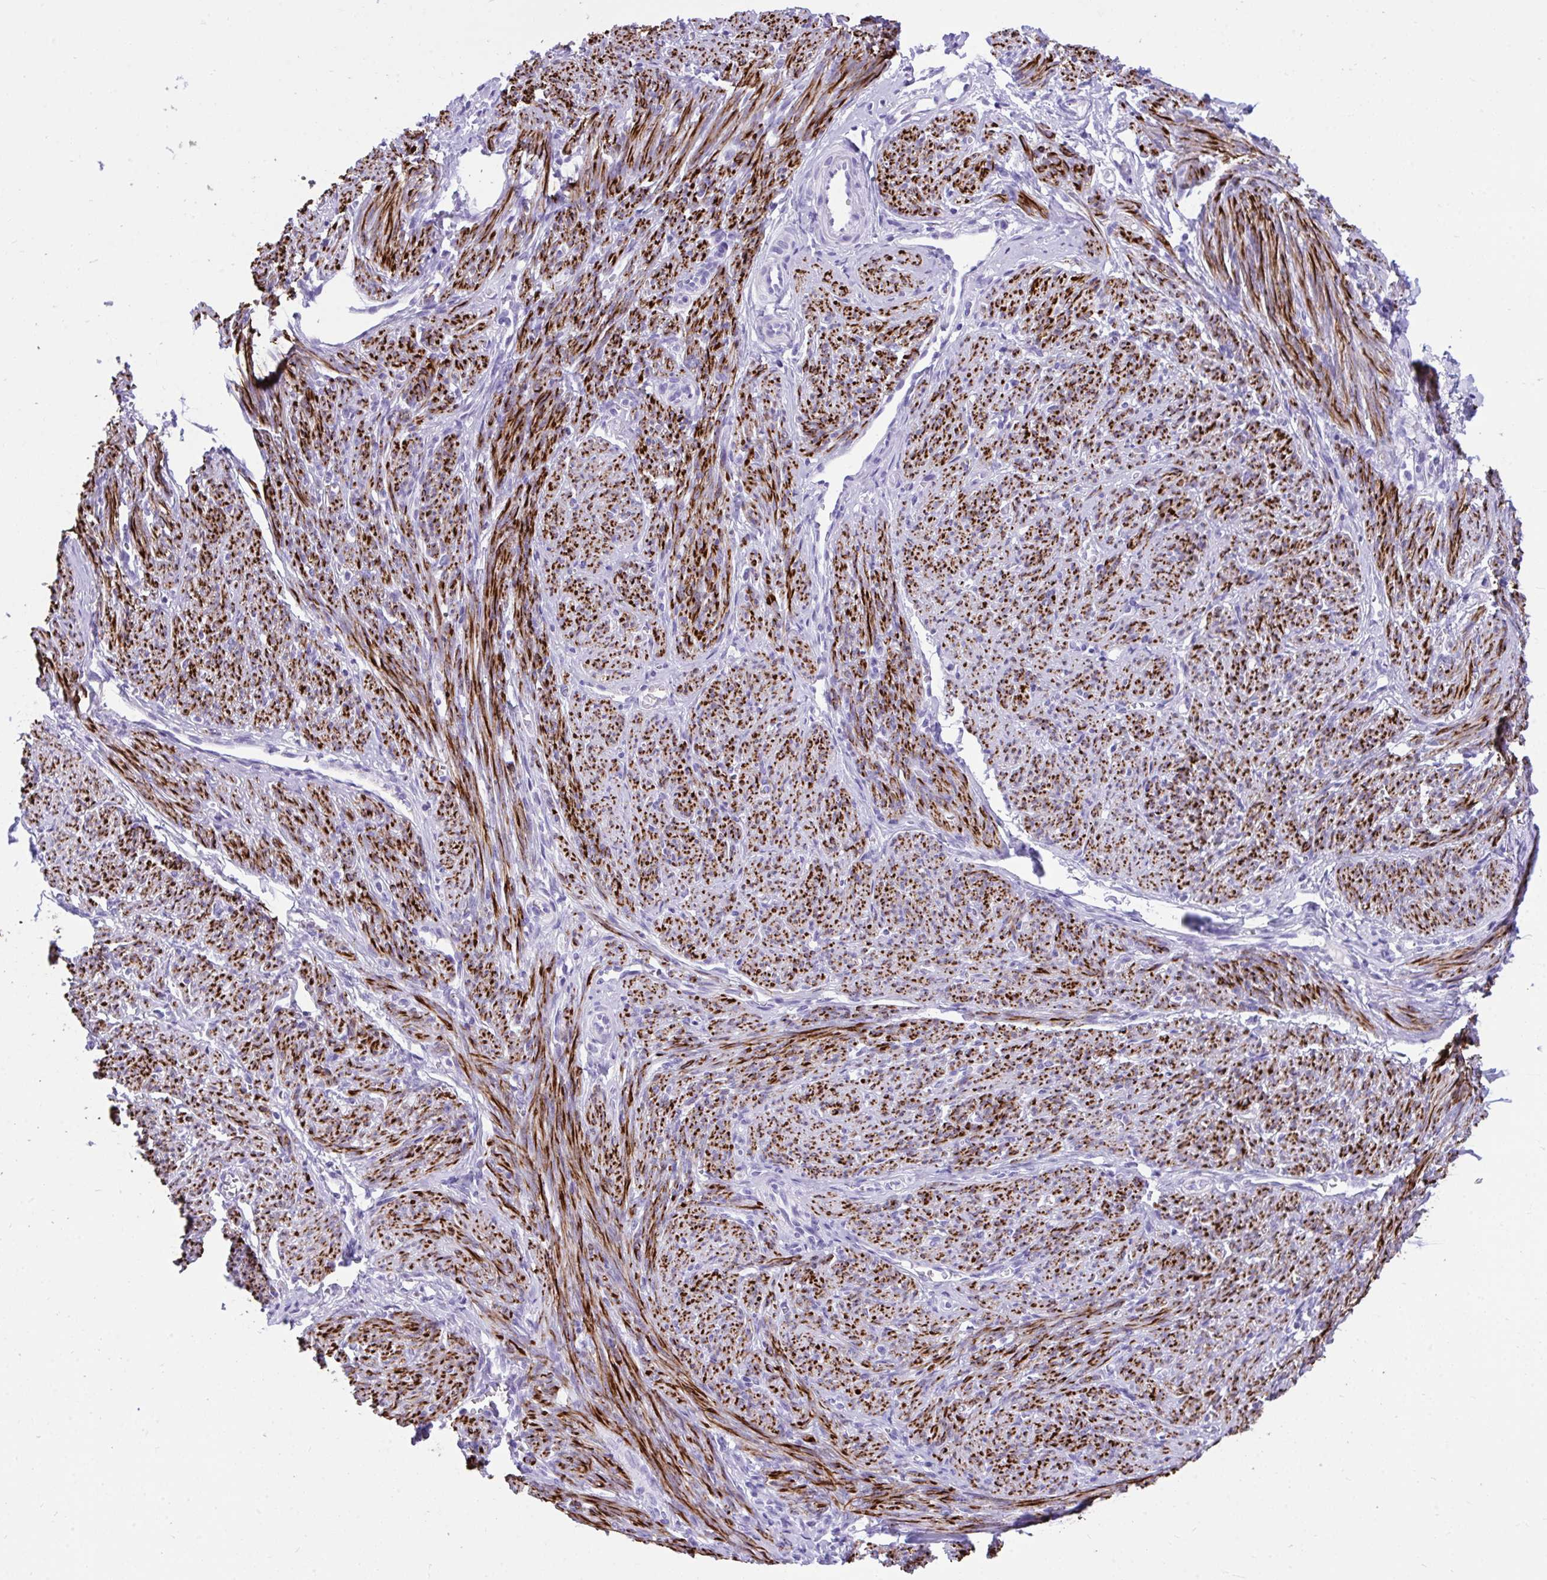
{"staining": {"intensity": "strong", "quantity": ">75%", "location": "cytoplasmic/membranous"}, "tissue": "smooth muscle", "cell_type": "Smooth muscle cells", "image_type": "normal", "snomed": [{"axis": "morphology", "description": "Normal tissue, NOS"}, {"axis": "topography", "description": "Smooth muscle"}], "caption": "A high amount of strong cytoplasmic/membranous expression is identified in about >75% of smooth muscle cells in unremarkable smooth muscle.", "gene": "KCNN4", "patient": {"sex": "female", "age": 65}}